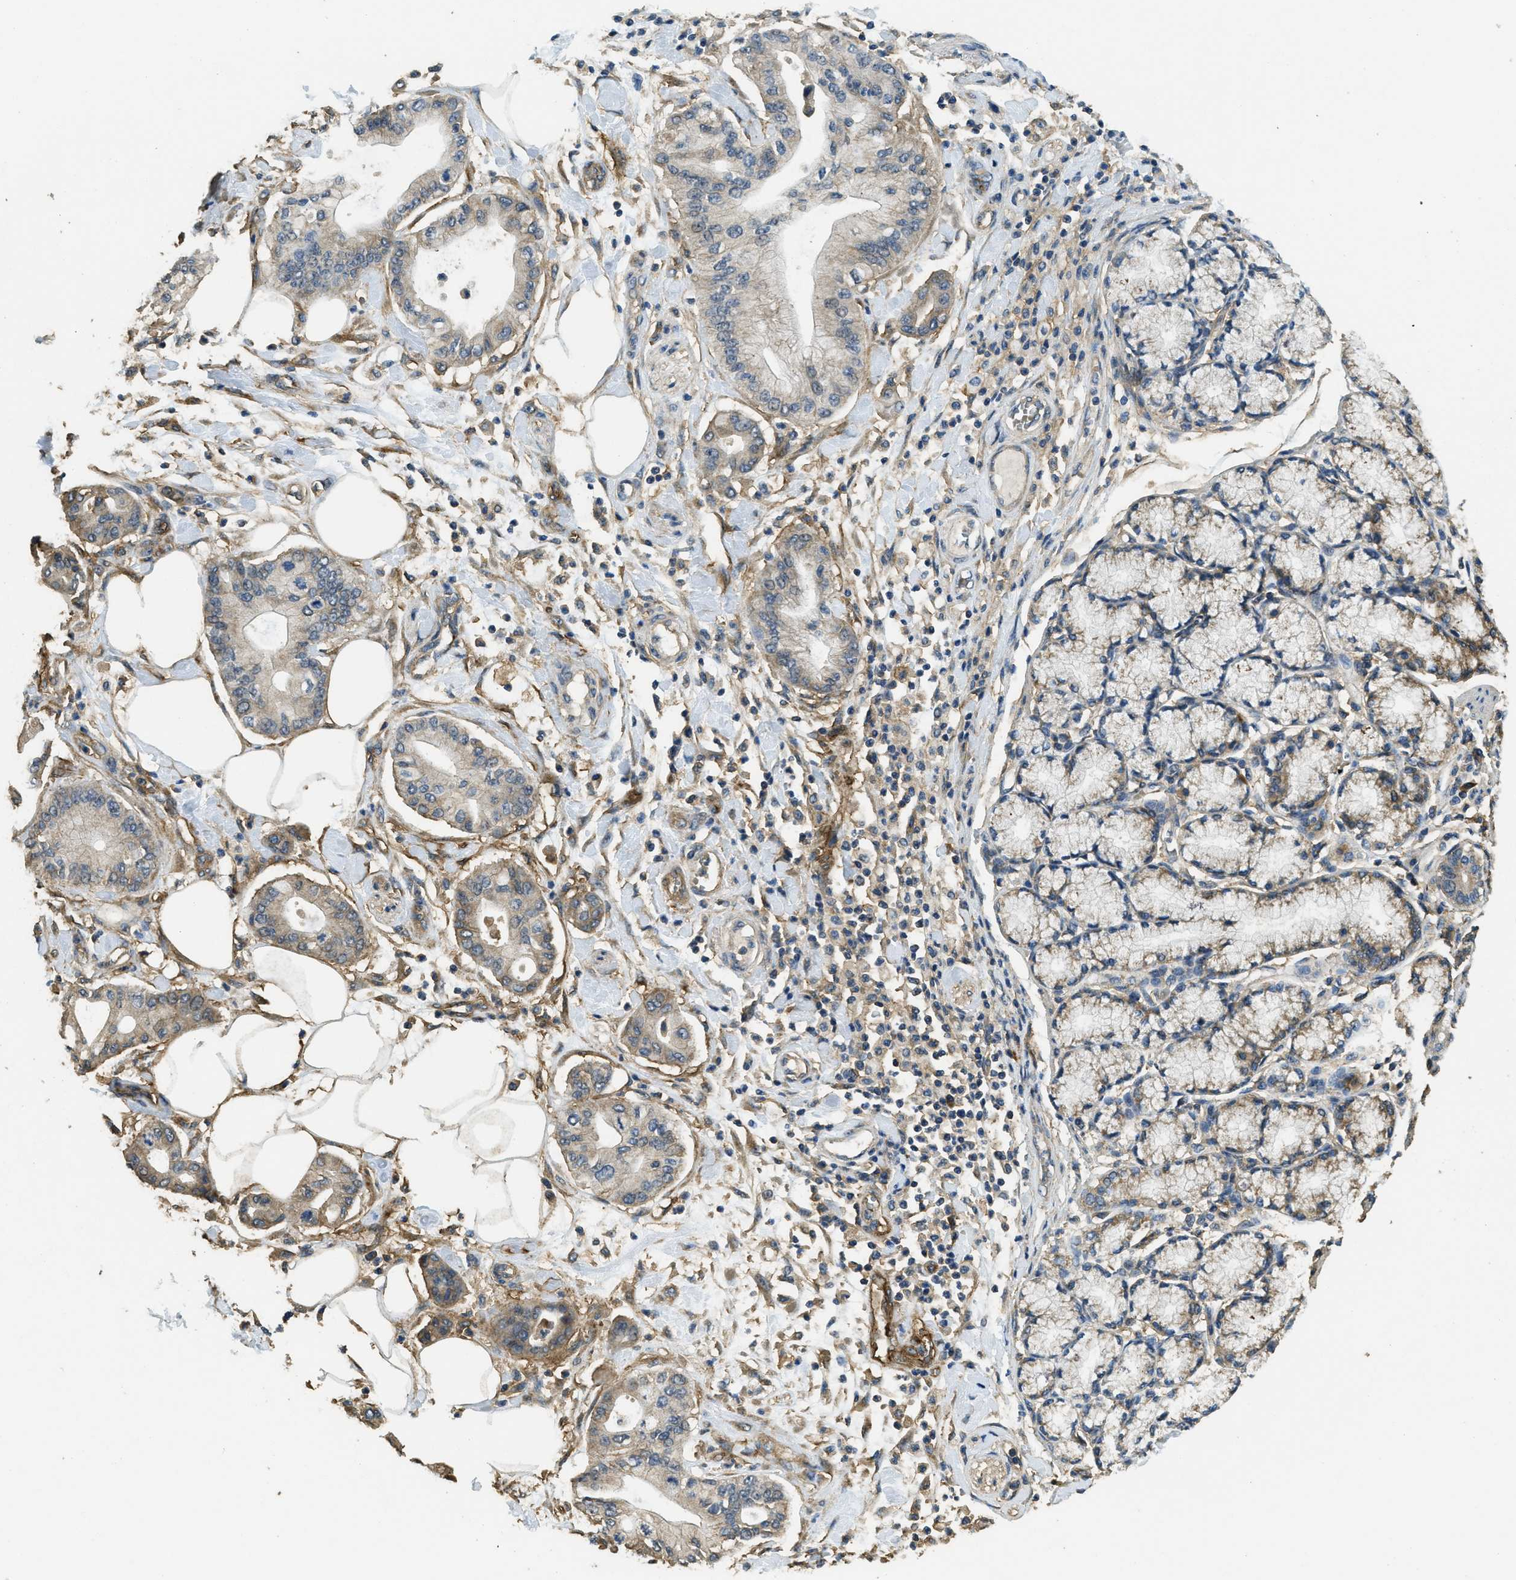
{"staining": {"intensity": "weak", "quantity": "<25%", "location": "cytoplasmic/membranous"}, "tissue": "pancreatic cancer", "cell_type": "Tumor cells", "image_type": "cancer", "snomed": [{"axis": "morphology", "description": "Adenocarcinoma, NOS"}, {"axis": "morphology", "description": "Adenocarcinoma, metastatic, NOS"}, {"axis": "topography", "description": "Lymph node"}, {"axis": "topography", "description": "Pancreas"}, {"axis": "topography", "description": "Duodenum"}], "caption": "Pancreatic cancer was stained to show a protein in brown. There is no significant positivity in tumor cells. (Immunohistochemistry (ihc), brightfield microscopy, high magnification).", "gene": "CD276", "patient": {"sex": "female", "age": 64}}